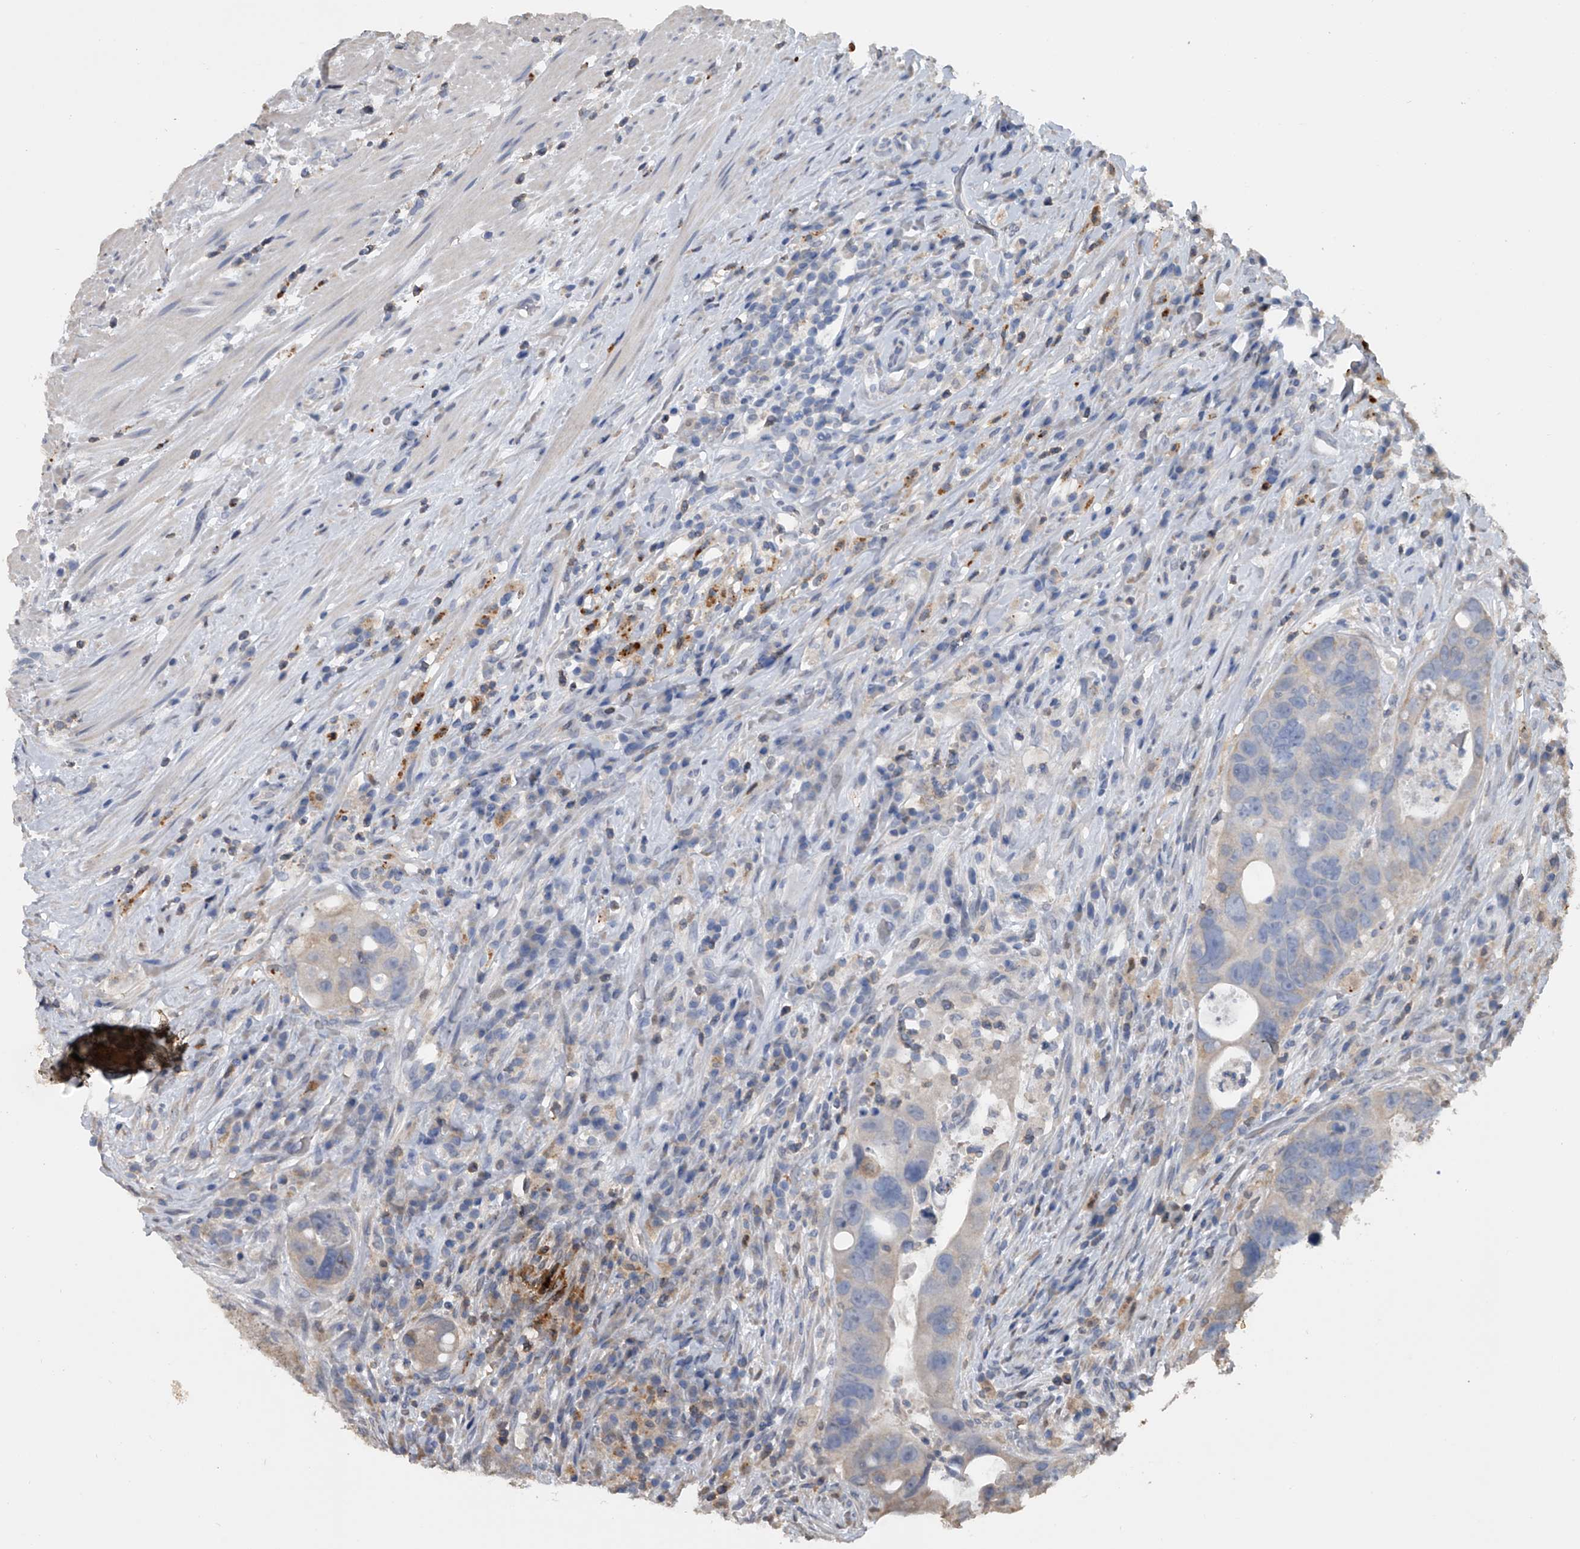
{"staining": {"intensity": "moderate", "quantity": "<25%", "location": "cytoplasmic/membranous"}, "tissue": "colorectal cancer", "cell_type": "Tumor cells", "image_type": "cancer", "snomed": [{"axis": "morphology", "description": "Adenocarcinoma, NOS"}, {"axis": "topography", "description": "Rectum"}], "caption": "Adenocarcinoma (colorectal) stained for a protein demonstrates moderate cytoplasmic/membranous positivity in tumor cells.", "gene": "DOCK9", "patient": {"sex": "male", "age": 59}}